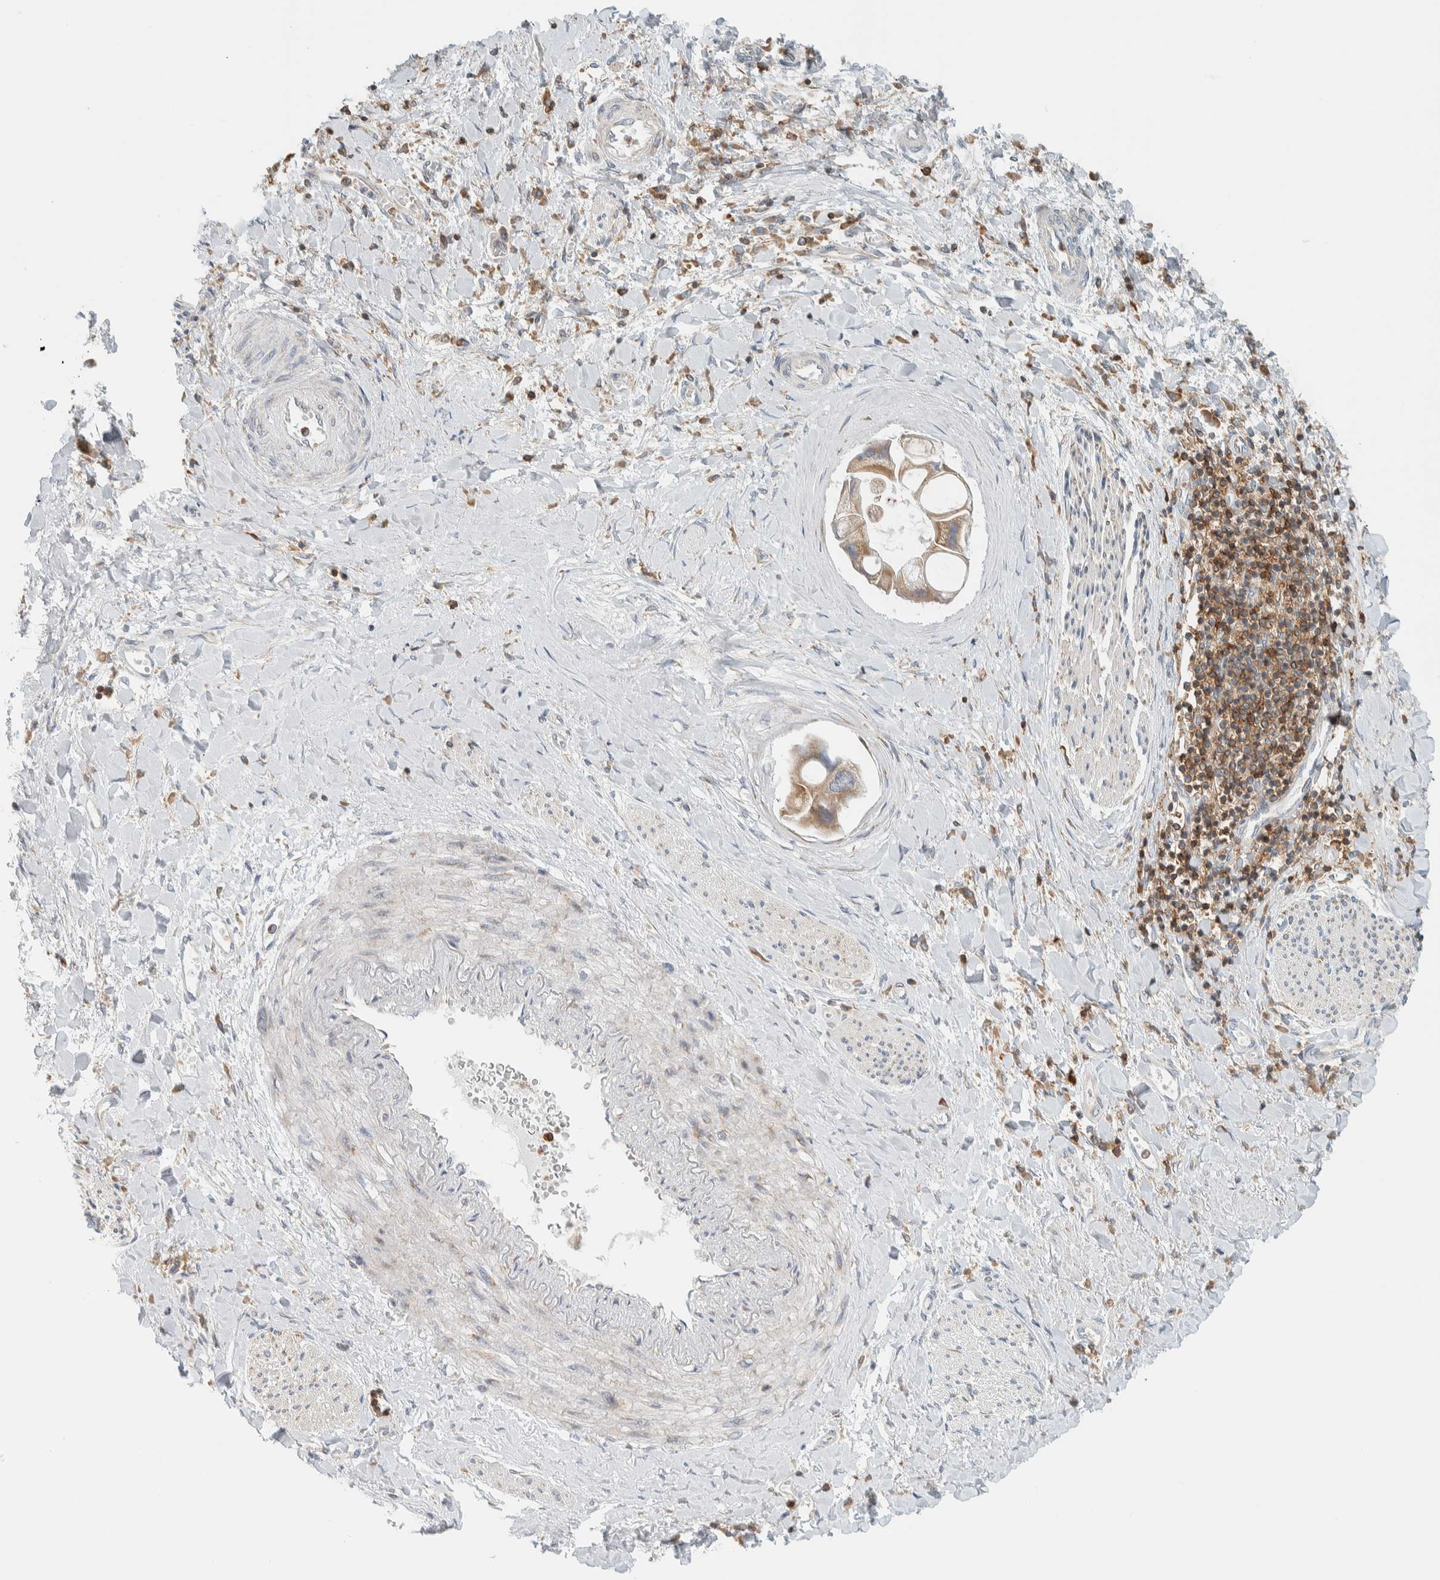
{"staining": {"intensity": "moderate", "quantity": ">75%", "location": "cytoplasmic/membranous"}, "tissue": "liver cancer", "cell_type": "Tumor cells", "image_type": "cancer", "snomed": [{"axis": "morphology", "description": "Cholangiocarcinoma"}, {"axis": "topography", "description": "Liver"}], "caption": "DAB (3,3'-diaminobenzidine) immunohistochemical staining of cholangiocarcinoma (liver) reveals moderate cytoplasmic/membranous protein positivity in approximately >75% of tumor cells.", "gene": "CCDC57", "patient": {"sex": "male", "age": 50}}